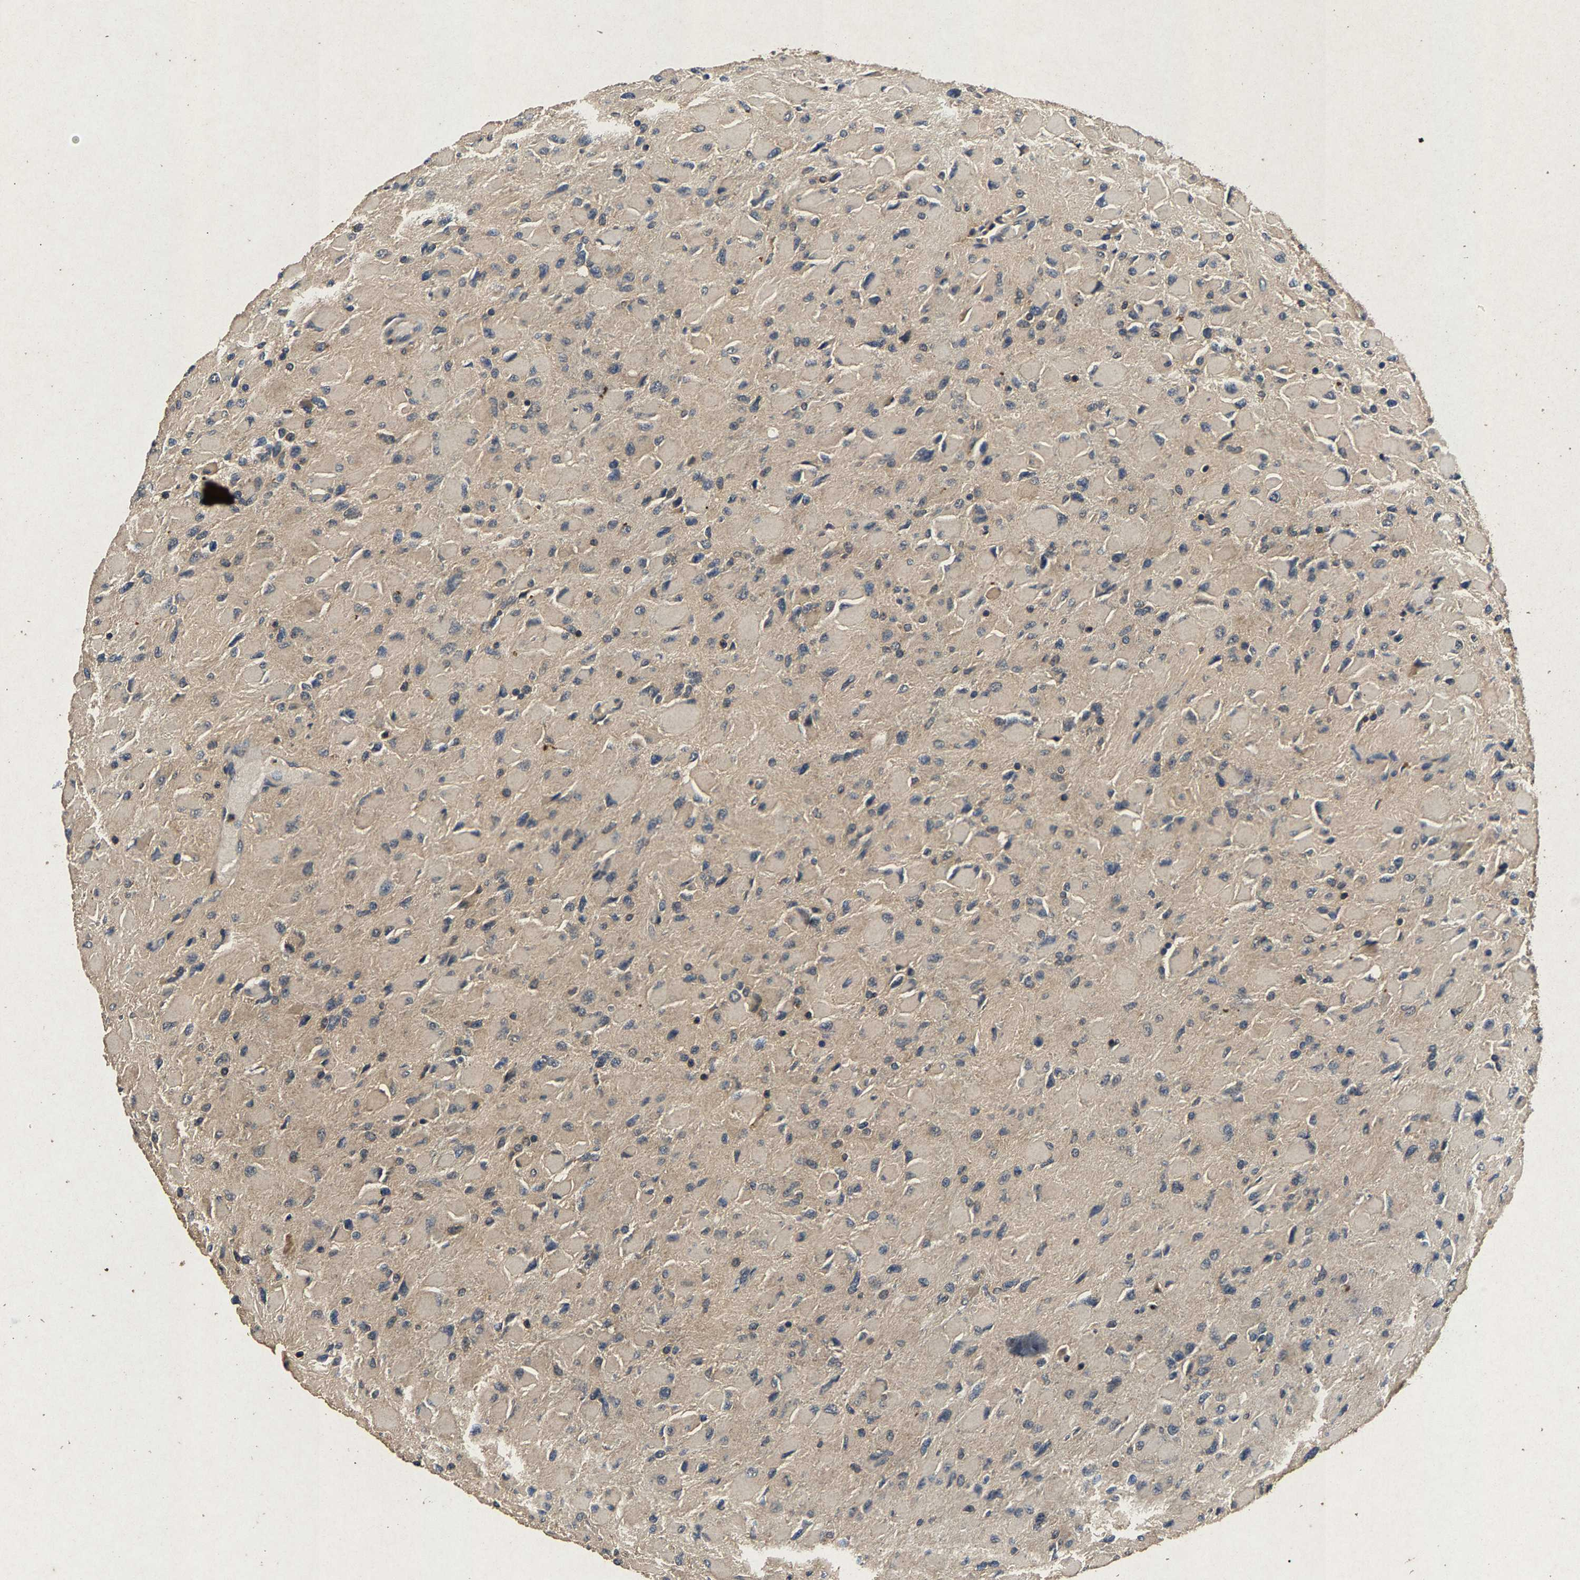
{"staining": {"intensity": "negative", "quantity": "none", "location": "none"}, "tissue": "glioma", "cell_type": "Tumor cells", "image_type": "cancer", "snomed": [{"axis": "morphology", "description": "Glioma, malignant, High grade"}, {"axis": "topography", "description": "Cerebral cortex"}], "caption": "IHC micrograph of malignant high-grade glioma stained for a protein (brown), which reveals no expression in tumor cells.", "gene": "PPP1CC", "patient": {"sex": "female", "age": 36}}